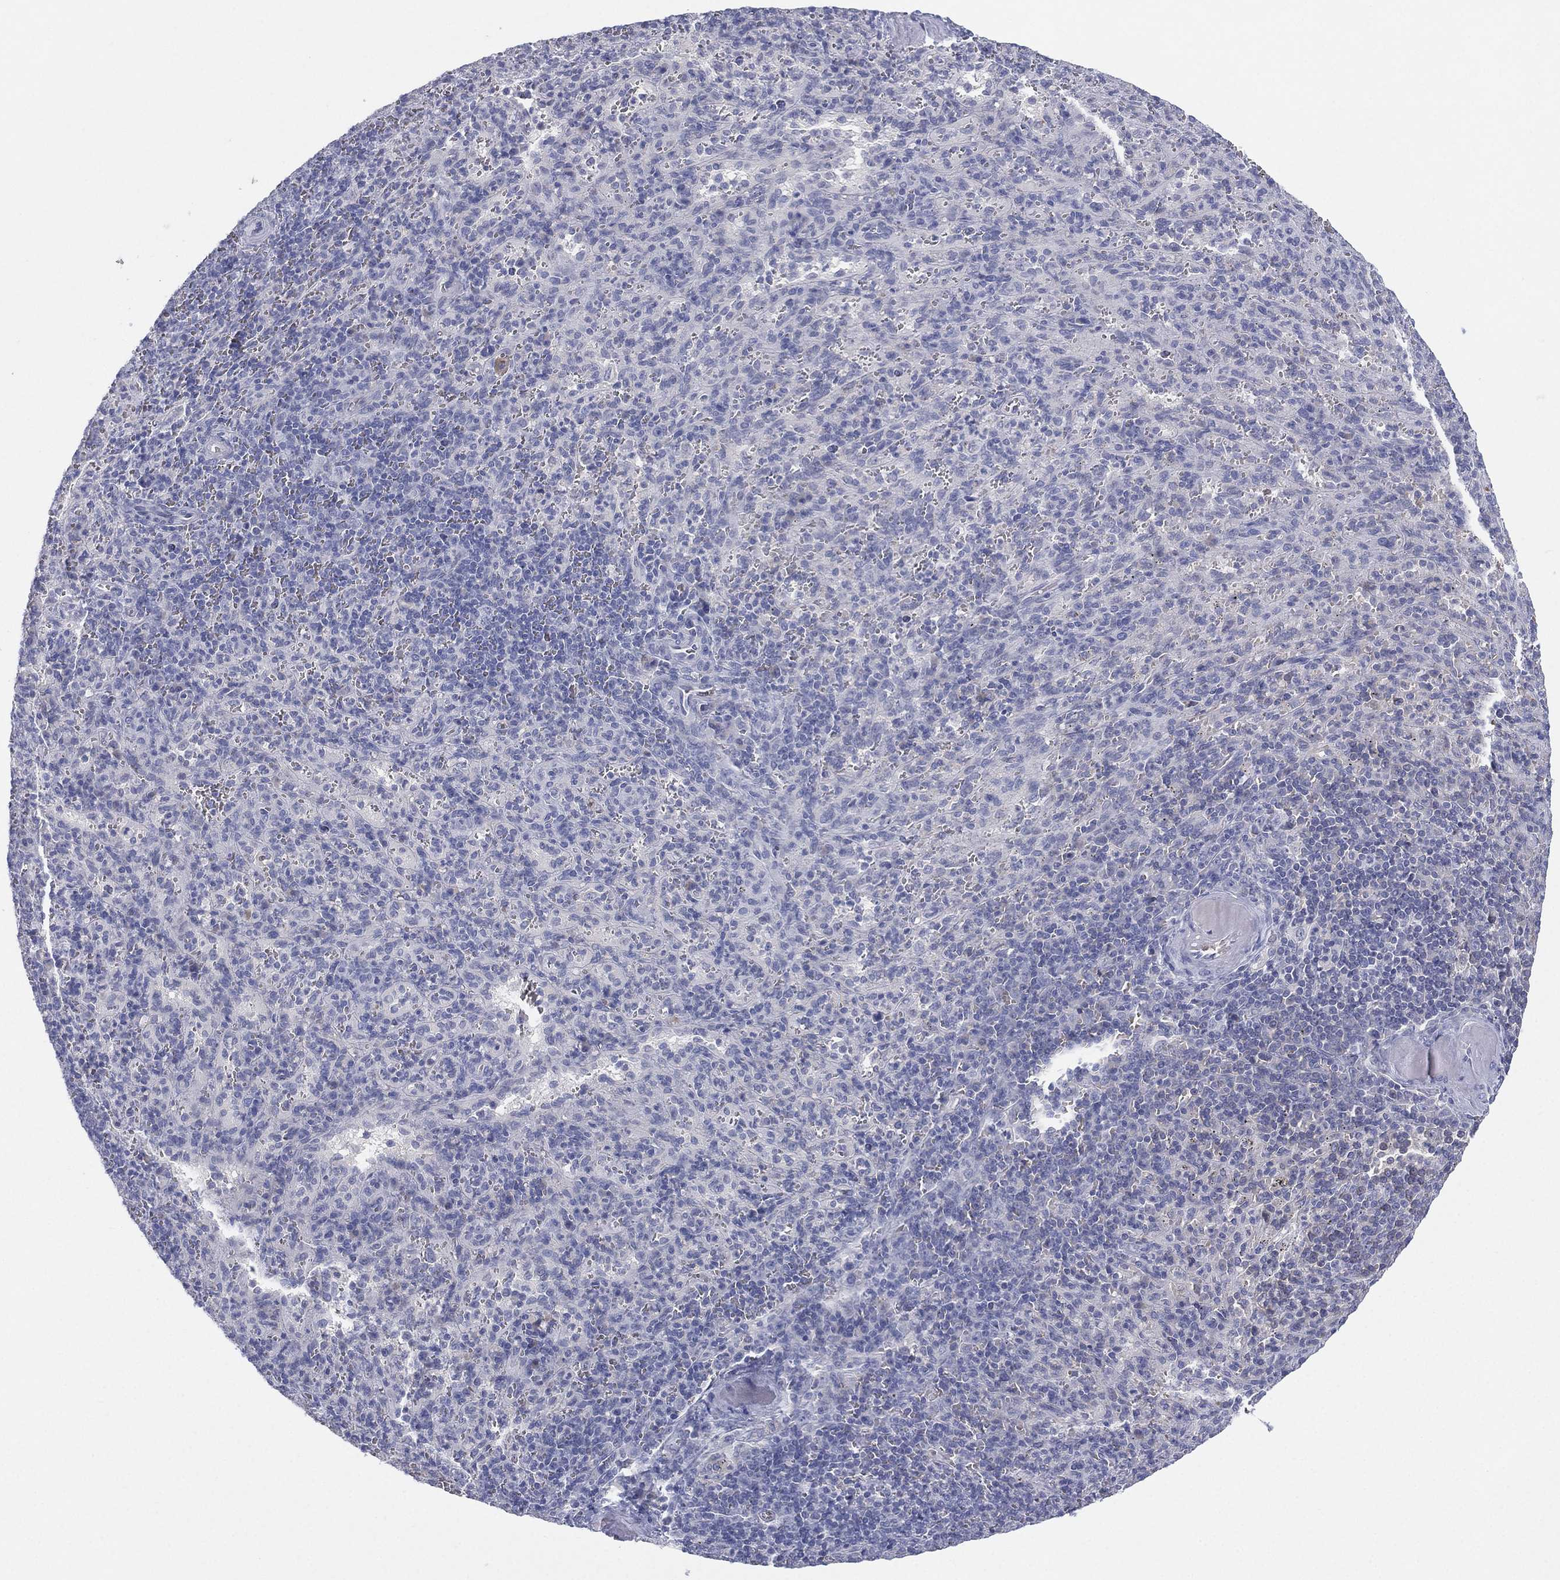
{"staining": {"intensity": "negative", "quantity": "none", "location": "none"}, "tissue": "spleen", "cell_type": "Cells in red pulp", "image_type": "normal", "snomed": [{"axis": "morphology", "description": "Normal tissue, NOS"}, {"axis": "topography", "description": "Spleen"}], "caption": "Spleen was stained to show a protein in brown. There is no significant positivity in cells in red pulp. The staining is performed using DAB brown chromogen with nuclei counter-stained in using hematoxylin.", "gene": "CYP2D6", "patient": {"sex": "male", "age": 57}}